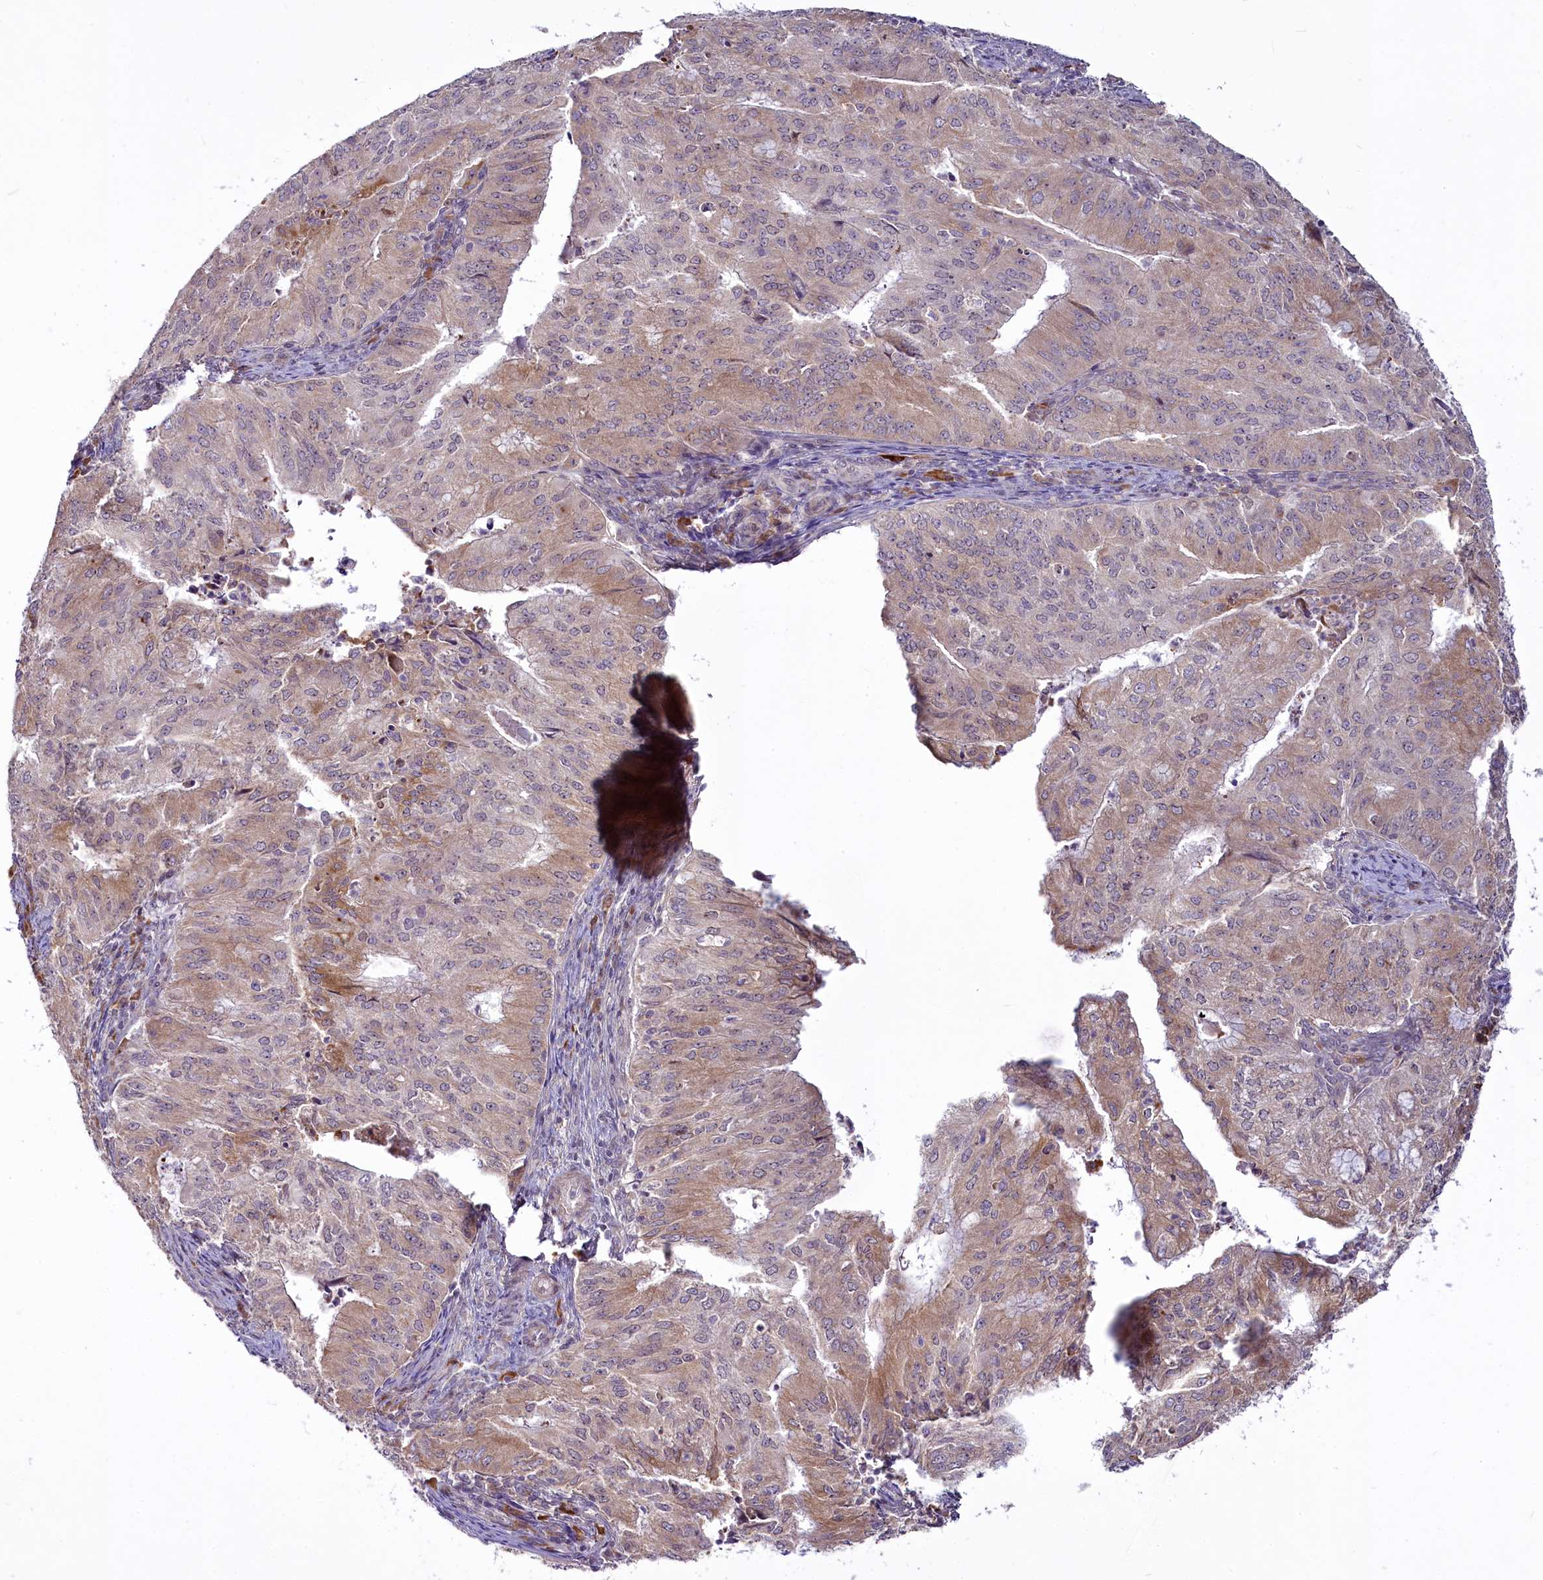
{"staining": {"intensity": "weak", "quantity": ">75%", "location": "cytoplasmic/membranous"}, "tissue": "endometrial cancer", "cell_type": "Tumor cells", "image_type": "cancer", "snomed": [{"axis": "morphology", "description": "Adenocarcinoma, NOS"}, {"axis": "topography", "description": "Endometrium"}], "caption": "Adenocarcinoma (endometrial) was stained to show a protein in brown. There is low levels of weak cytoplasmic/membranous positivity in about >75% of tumor cells.", "gene": "RSBN1", "patient": {"sex": "female", "age": 50}}